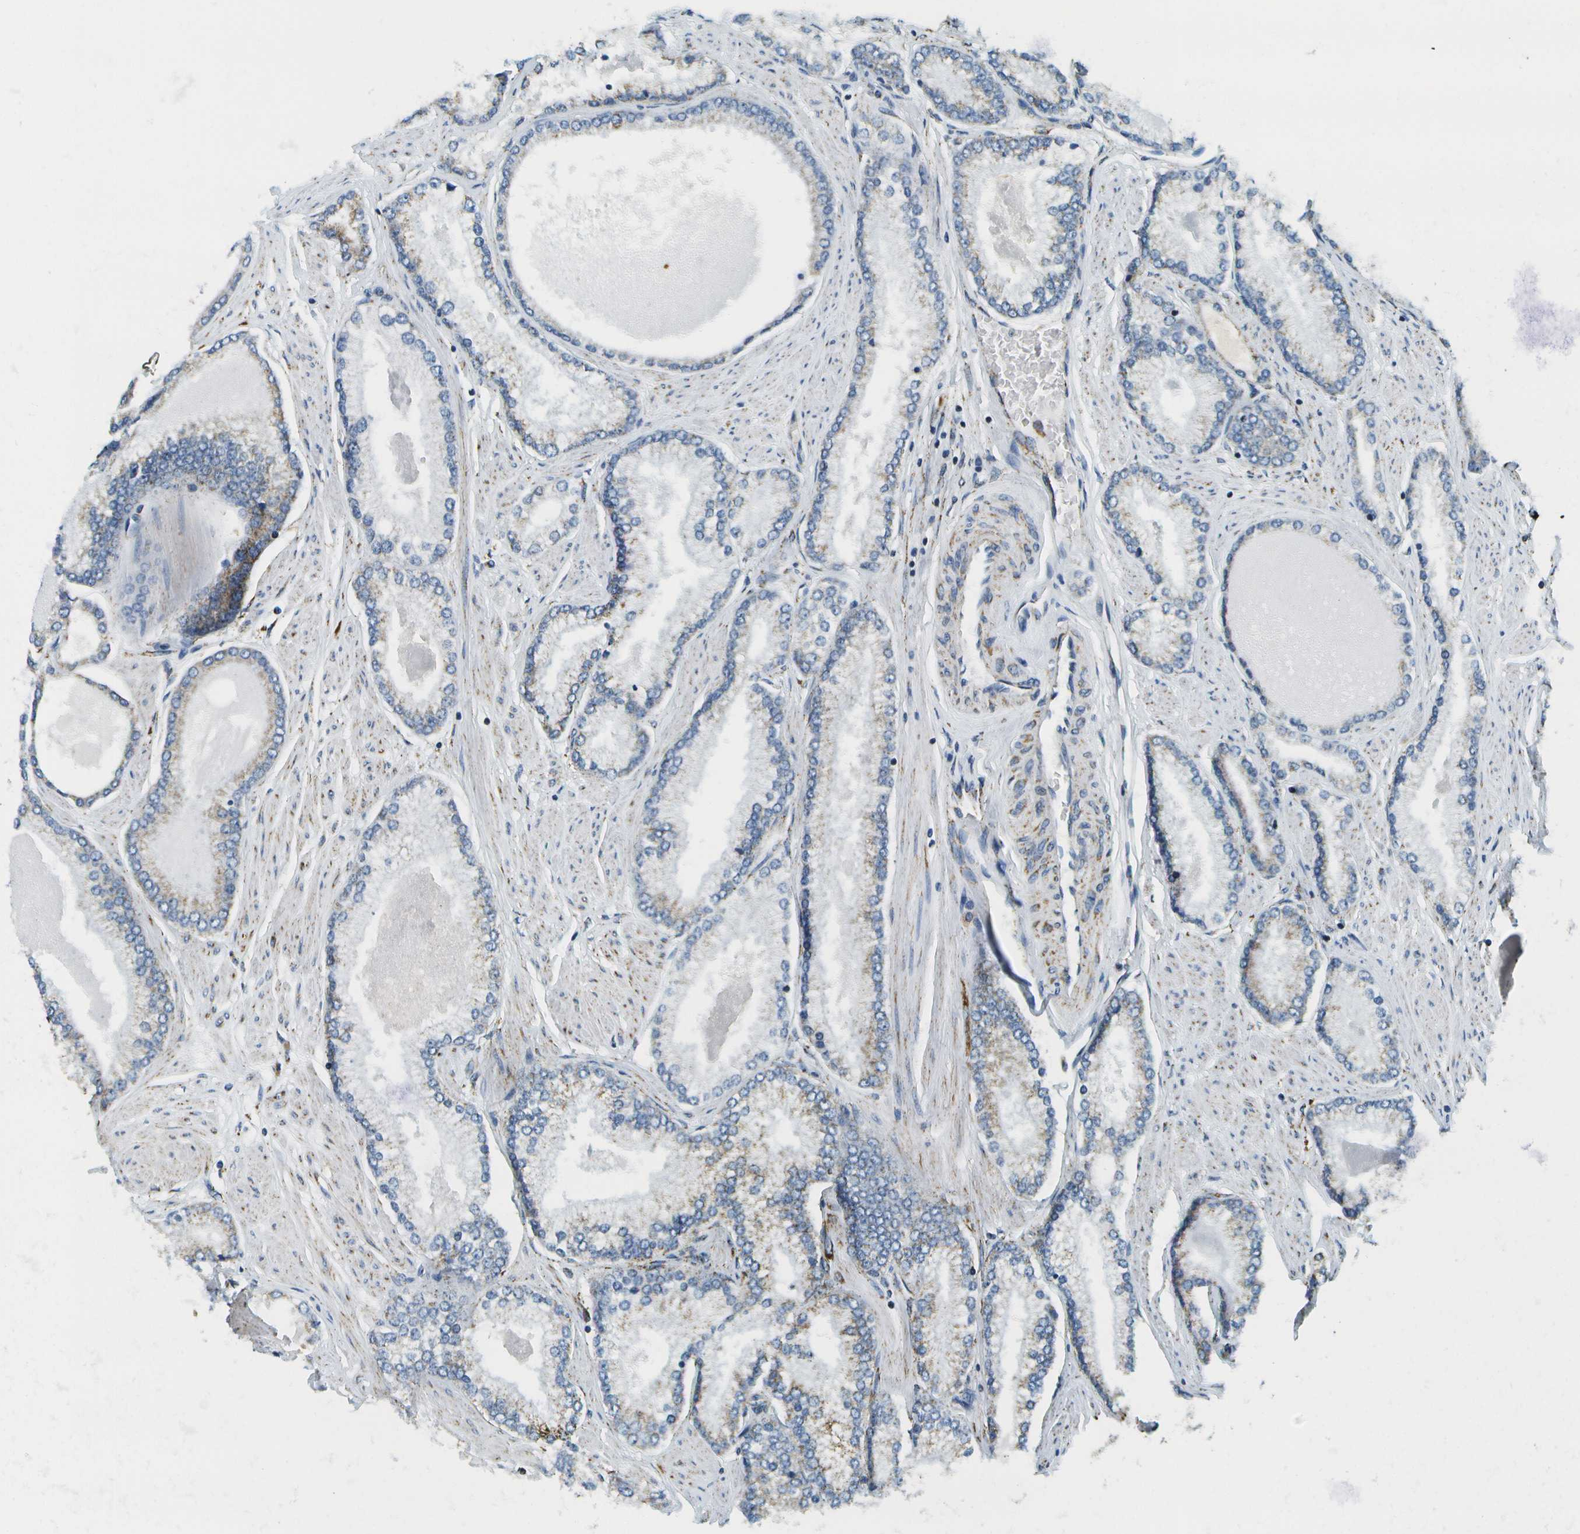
{"staining": {"intensity": "moderate", "quantity": "<25%", "location": "cytoplasmic/membranous"}, "tissue": "prostate cancer", "cell_type": "Tumor cells", "image_type": "cancer", "snomed": [{"axis": "morphology", "description": "Adenocarcinoma, High grade"}, {"axis": "topography", "description": "Prostate"}], "caption": "Human prostate cancer stained with a brown dye displays moderate cytoplasmic/membranous positive positivity in approximately <25% of tumor cells.", "gene": "HLCS", "patient": {"sex": "male", "age": 61}}